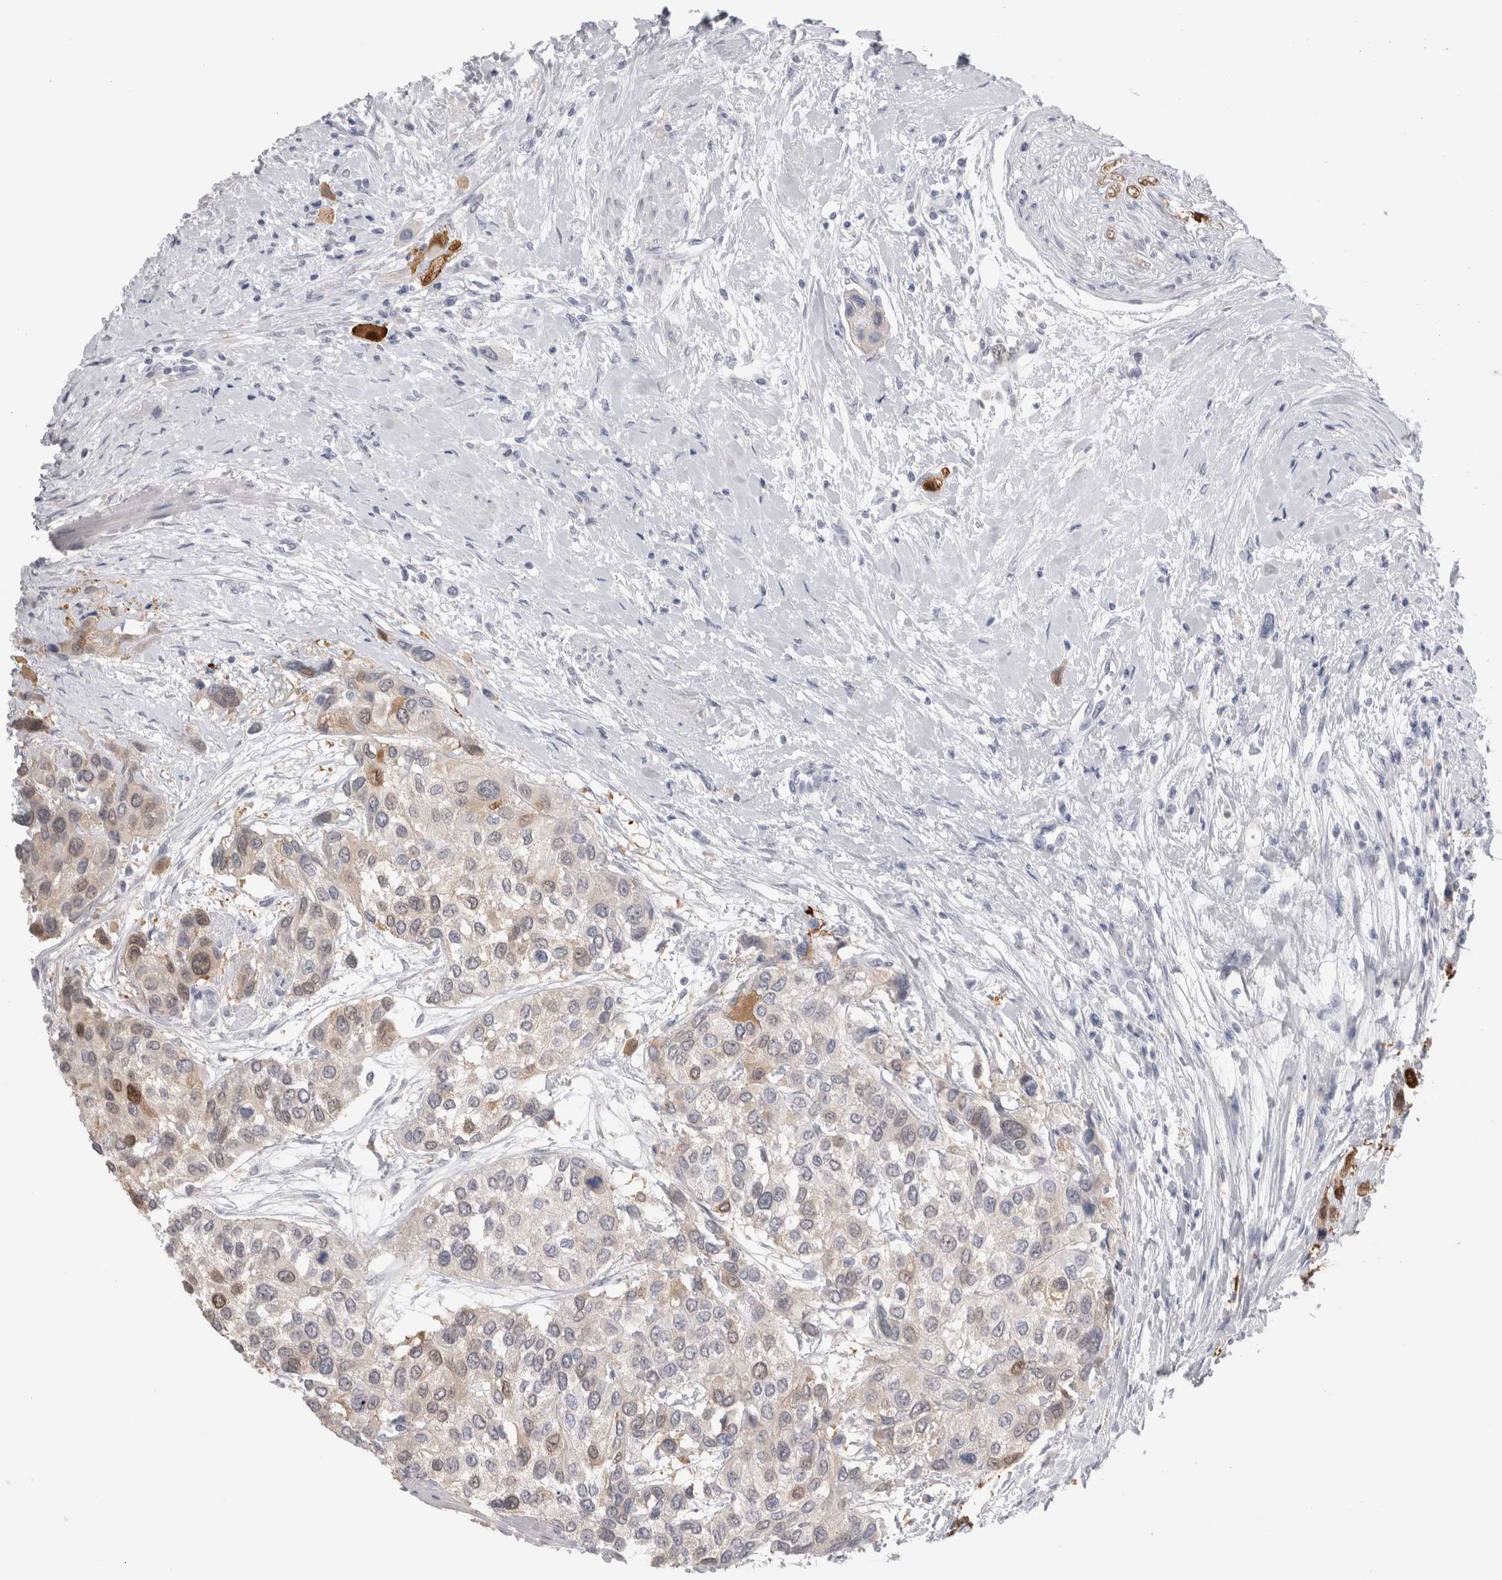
{"staining": {"intensity": "moderate", "quantity": "<25%", "location": "cytoplasmic/membranous,nuclear"}, "tissue": "urothelial cancer", "cell_type": "Tumor cells", "image_type": "cancer", "snomed": [{"axis": "morphology", "description": "Urothelial carcinoma, High grade"}, {"axis": "topography", "description": "Urinary bladder"}], "caption": "Moderate cytoplasmic/membranous and nuclear expression is present in approximately <25% of tumor cells in high-grade urothelial carcinoma.", "gene": "SUCNR1", "patient": {"sex": "female", "age": 56}}